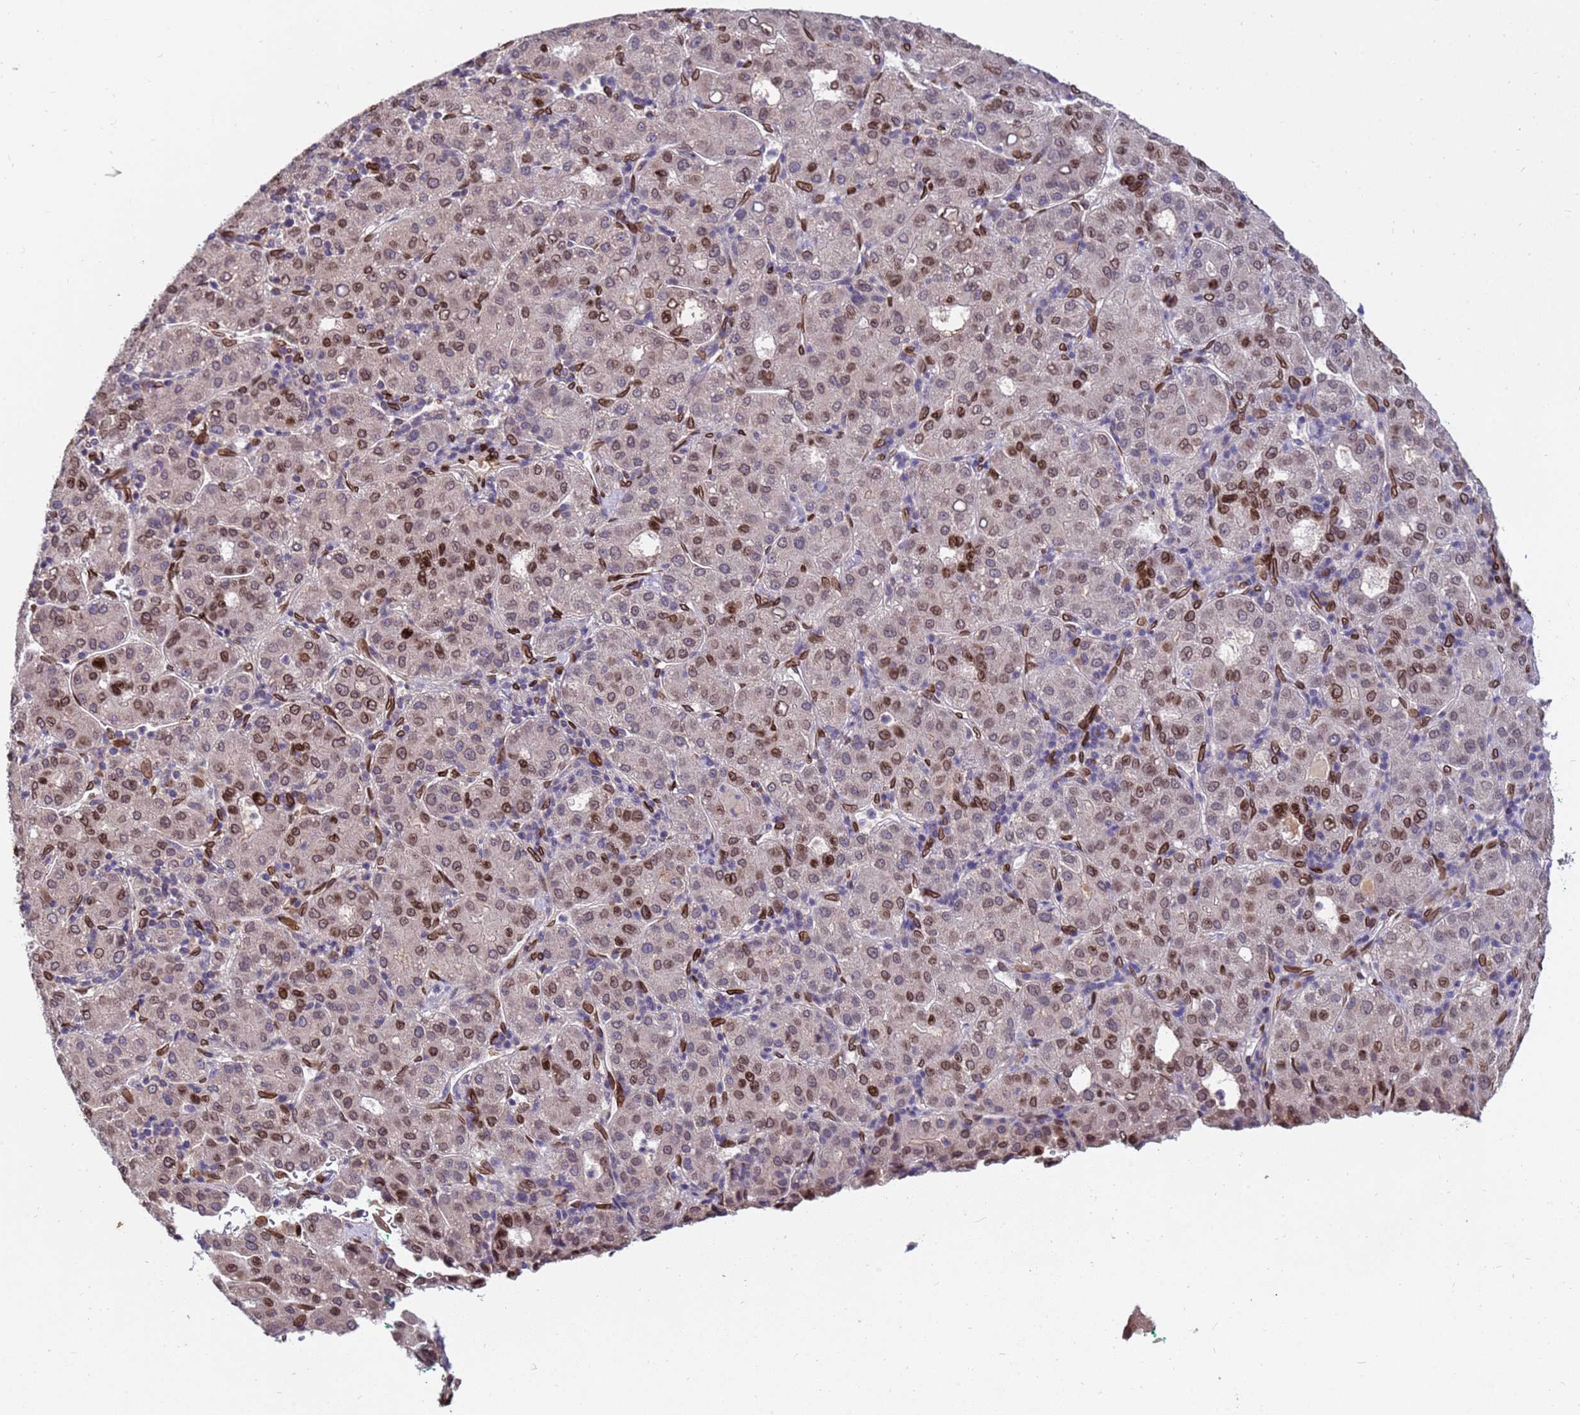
{"staining": {"intensity": "moderate", "quantity": "25%-75%", "location": "cytoplasmic/membranous,nuclear"}, "tissue": "liver cancer", "cell_type": "Tumor cells", "image_type": "cancer", "snomed": [{"axis": "morphology", "description": "Carcinoma, Hepatocellular, NOS"}, {"axis": "topography", "description": "Liver"}], "caption": "IHC of human liver hepatocellular carcinoma displays medium levels of moderate cytoplasmic/membranous and nuclear staining in about 25%-75% of tumor cells. Nuclei are stained in blue.", "gene": "GPR135", "patient": {"sex": "male", "age": 65}}